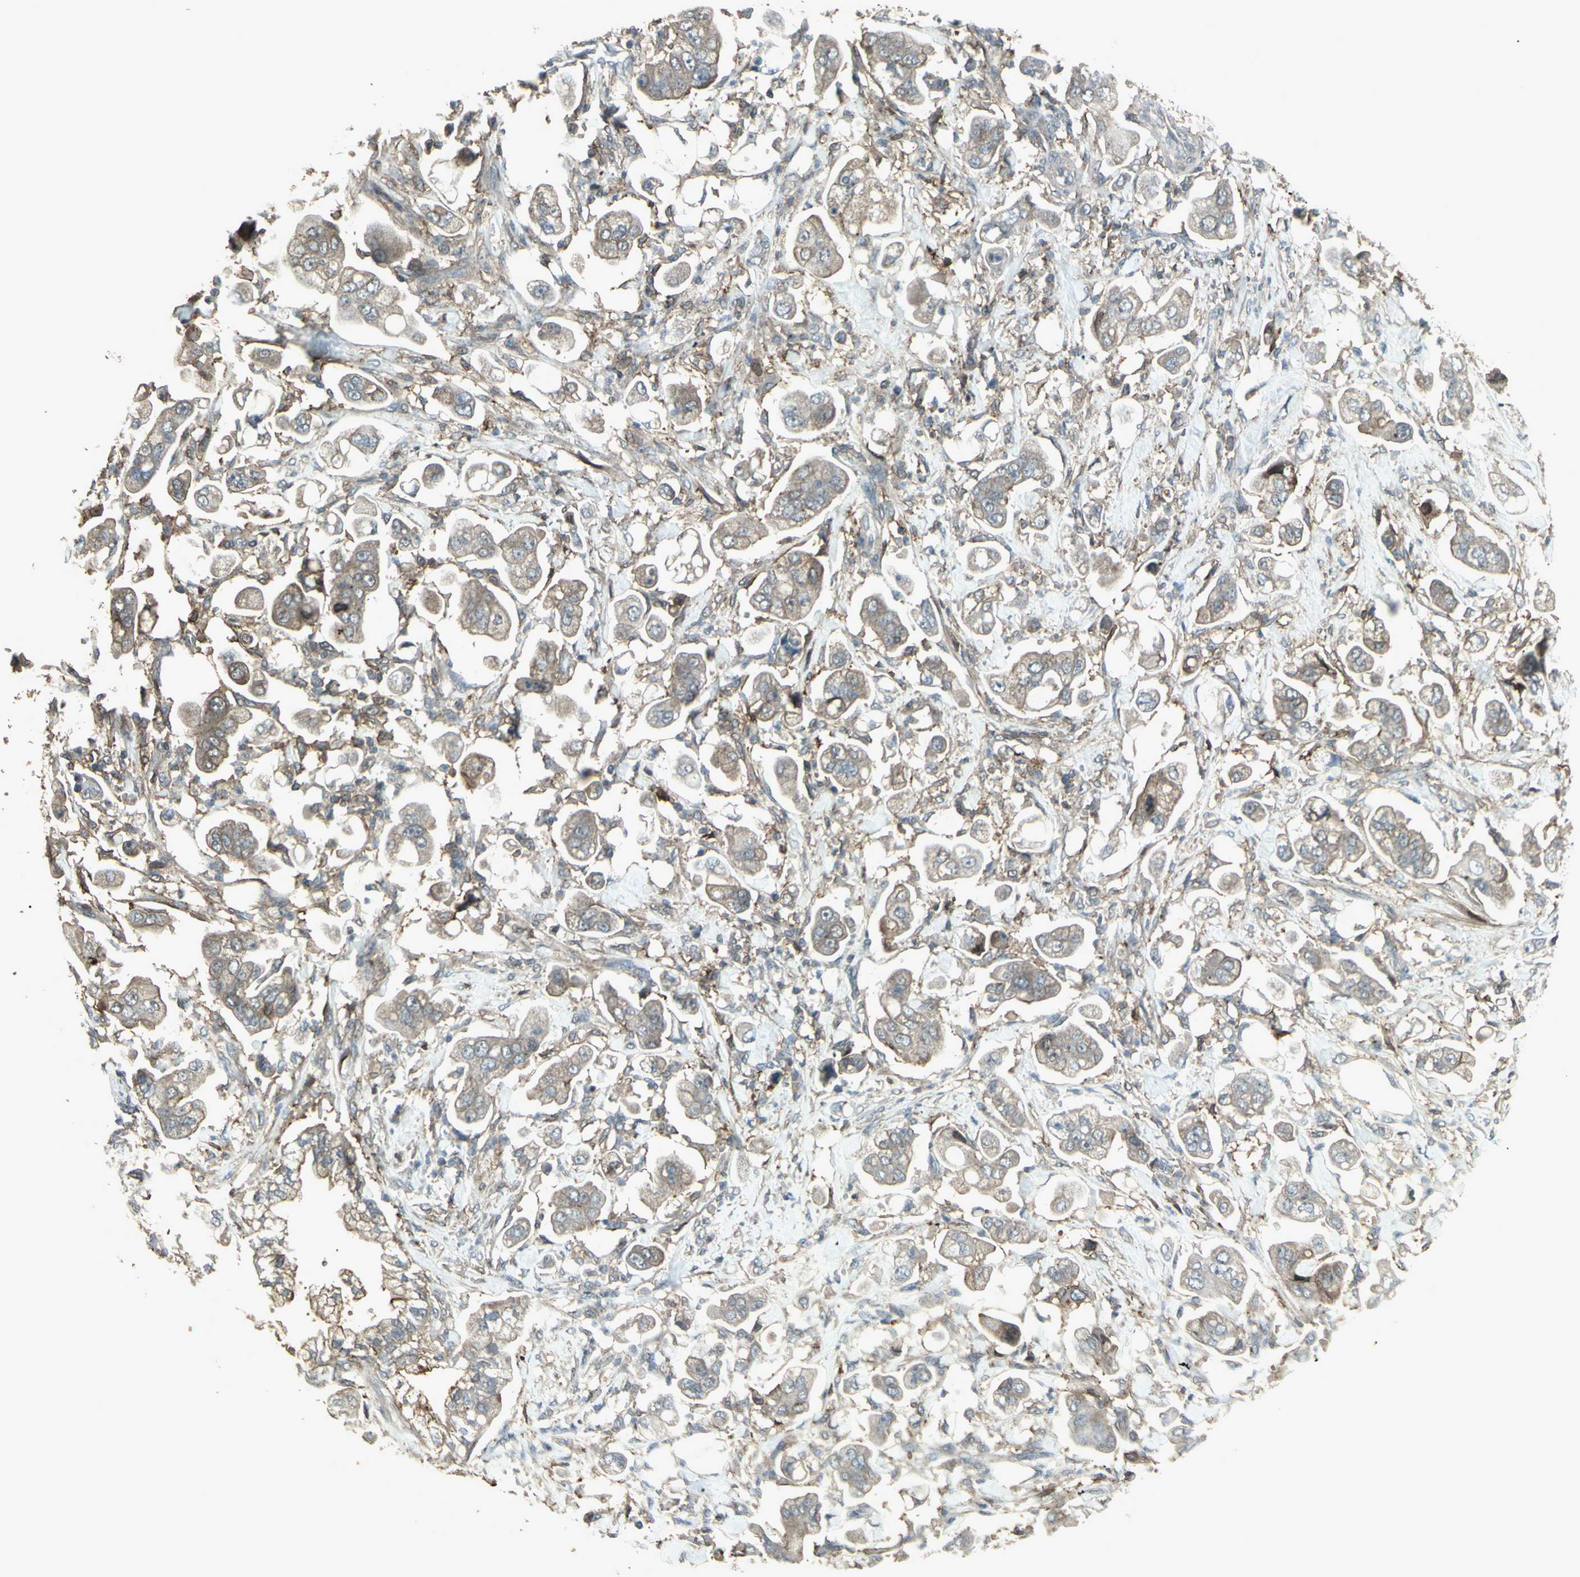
{"staining": {"intensity": "weak", "quantity": ">75%", "location": "cytoplasmic/membranous"}, "tissue": "stomach cancer", "cell_type": "Tumor cells", "image_type": "cancer", "snomed": [{"axis": "morphology", "description": "Adenocarcinoma, NOS"}, {"axis": "topography", "description": "Stomach"}], "caption": "Tumor cells show low levels of weak cytoplasmic/membranous expression in approximately >75% of cells in human adenocarcinoma (stomach).", "gene": "SMO", "patient": {"sex": "male", "age": 62}}